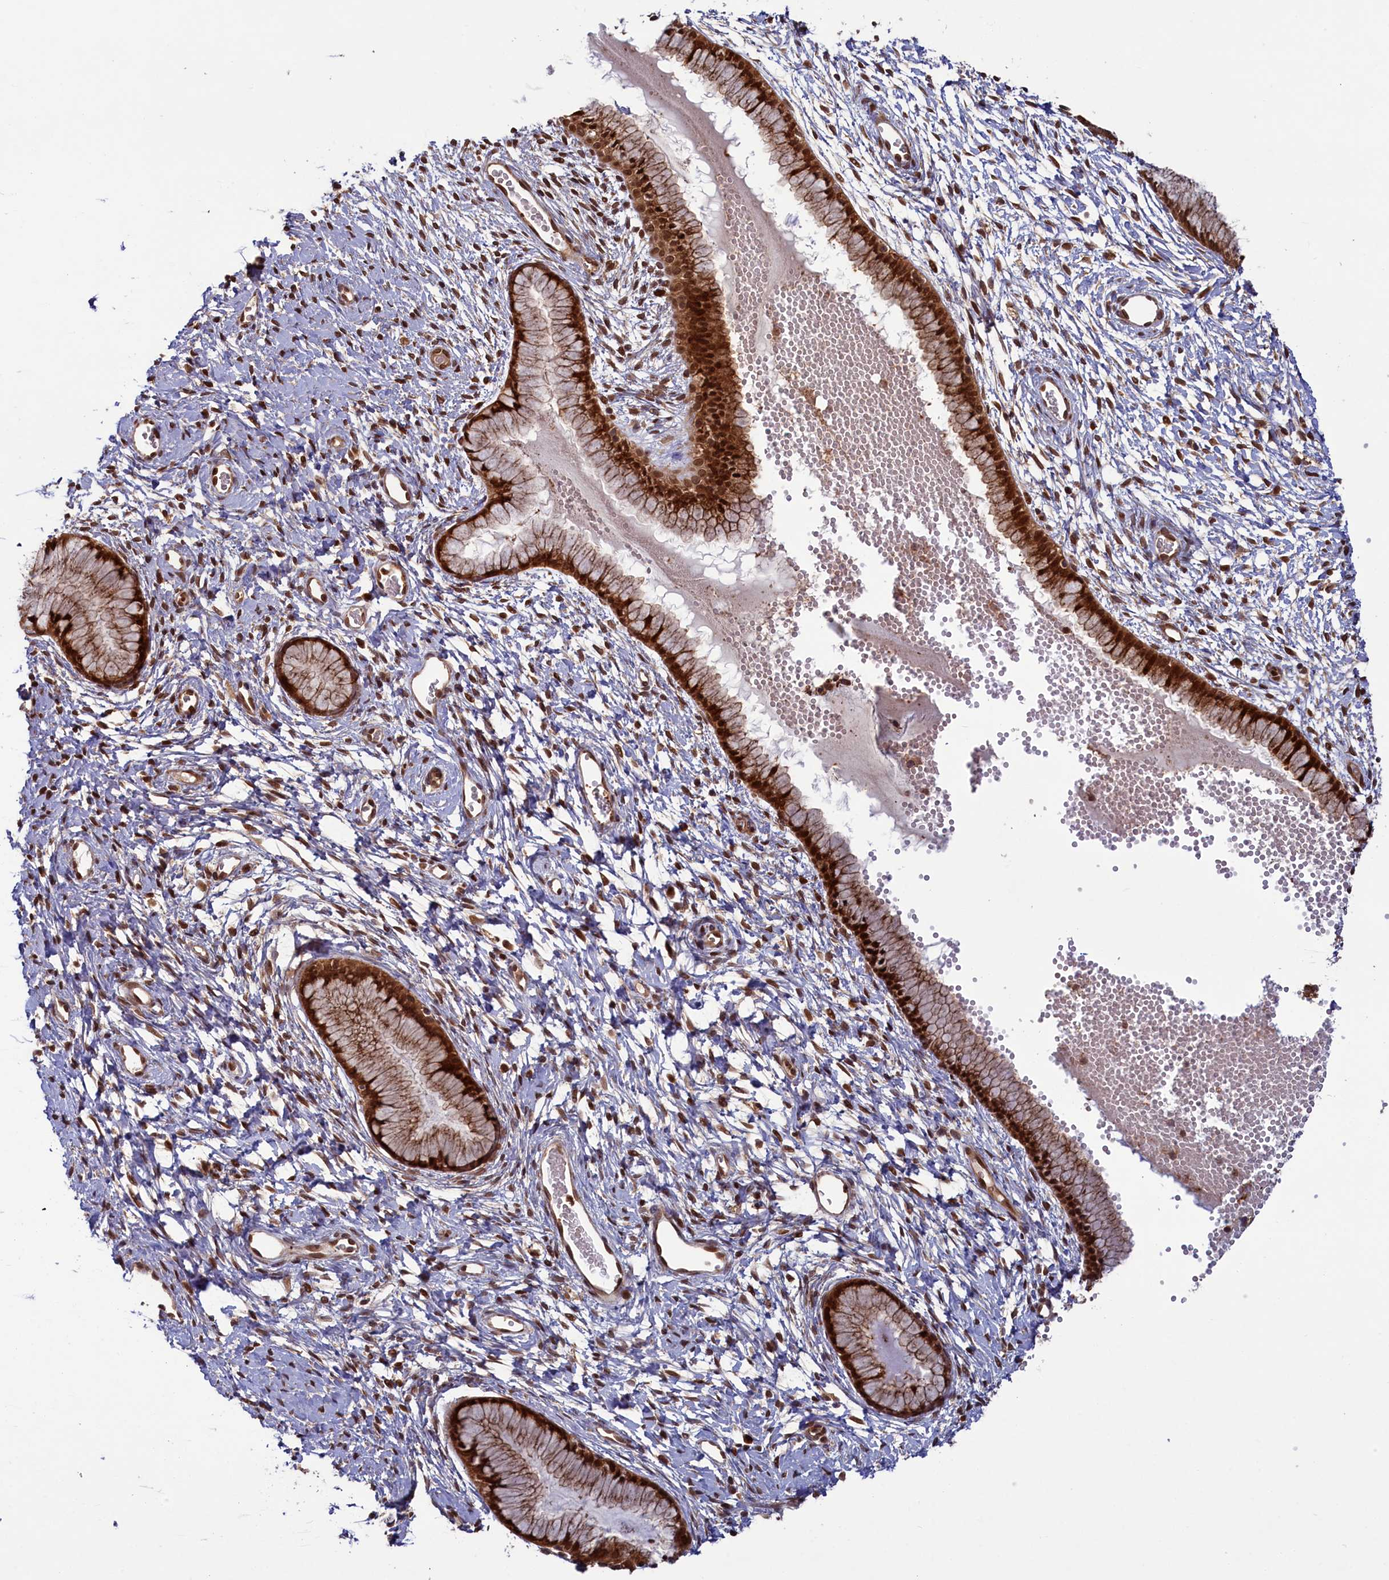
{"staining": {"intensity": "strong", "quantity": ">75%", "location": "cytoplasmic/membranous,nuclear"}, "tissue": "cervix", "cell_type": "Glandular cells", "image_type": "normal", "snomed": [{"axis": "morphology", "description": "Normal tissue, NOS"}, {"axis": "topography", "description": "Cervix"}], "caption": "Immunohistochemistry photomicrograph of unremarkable human cervix stained for a protein (brown), which demonstrates high levels of strong cytoplasmic/membranous,nuclear staining in approximately >75% of glandular cells.", "gene": "NAE1", "patient": {"sex": "female", "age": 42}}